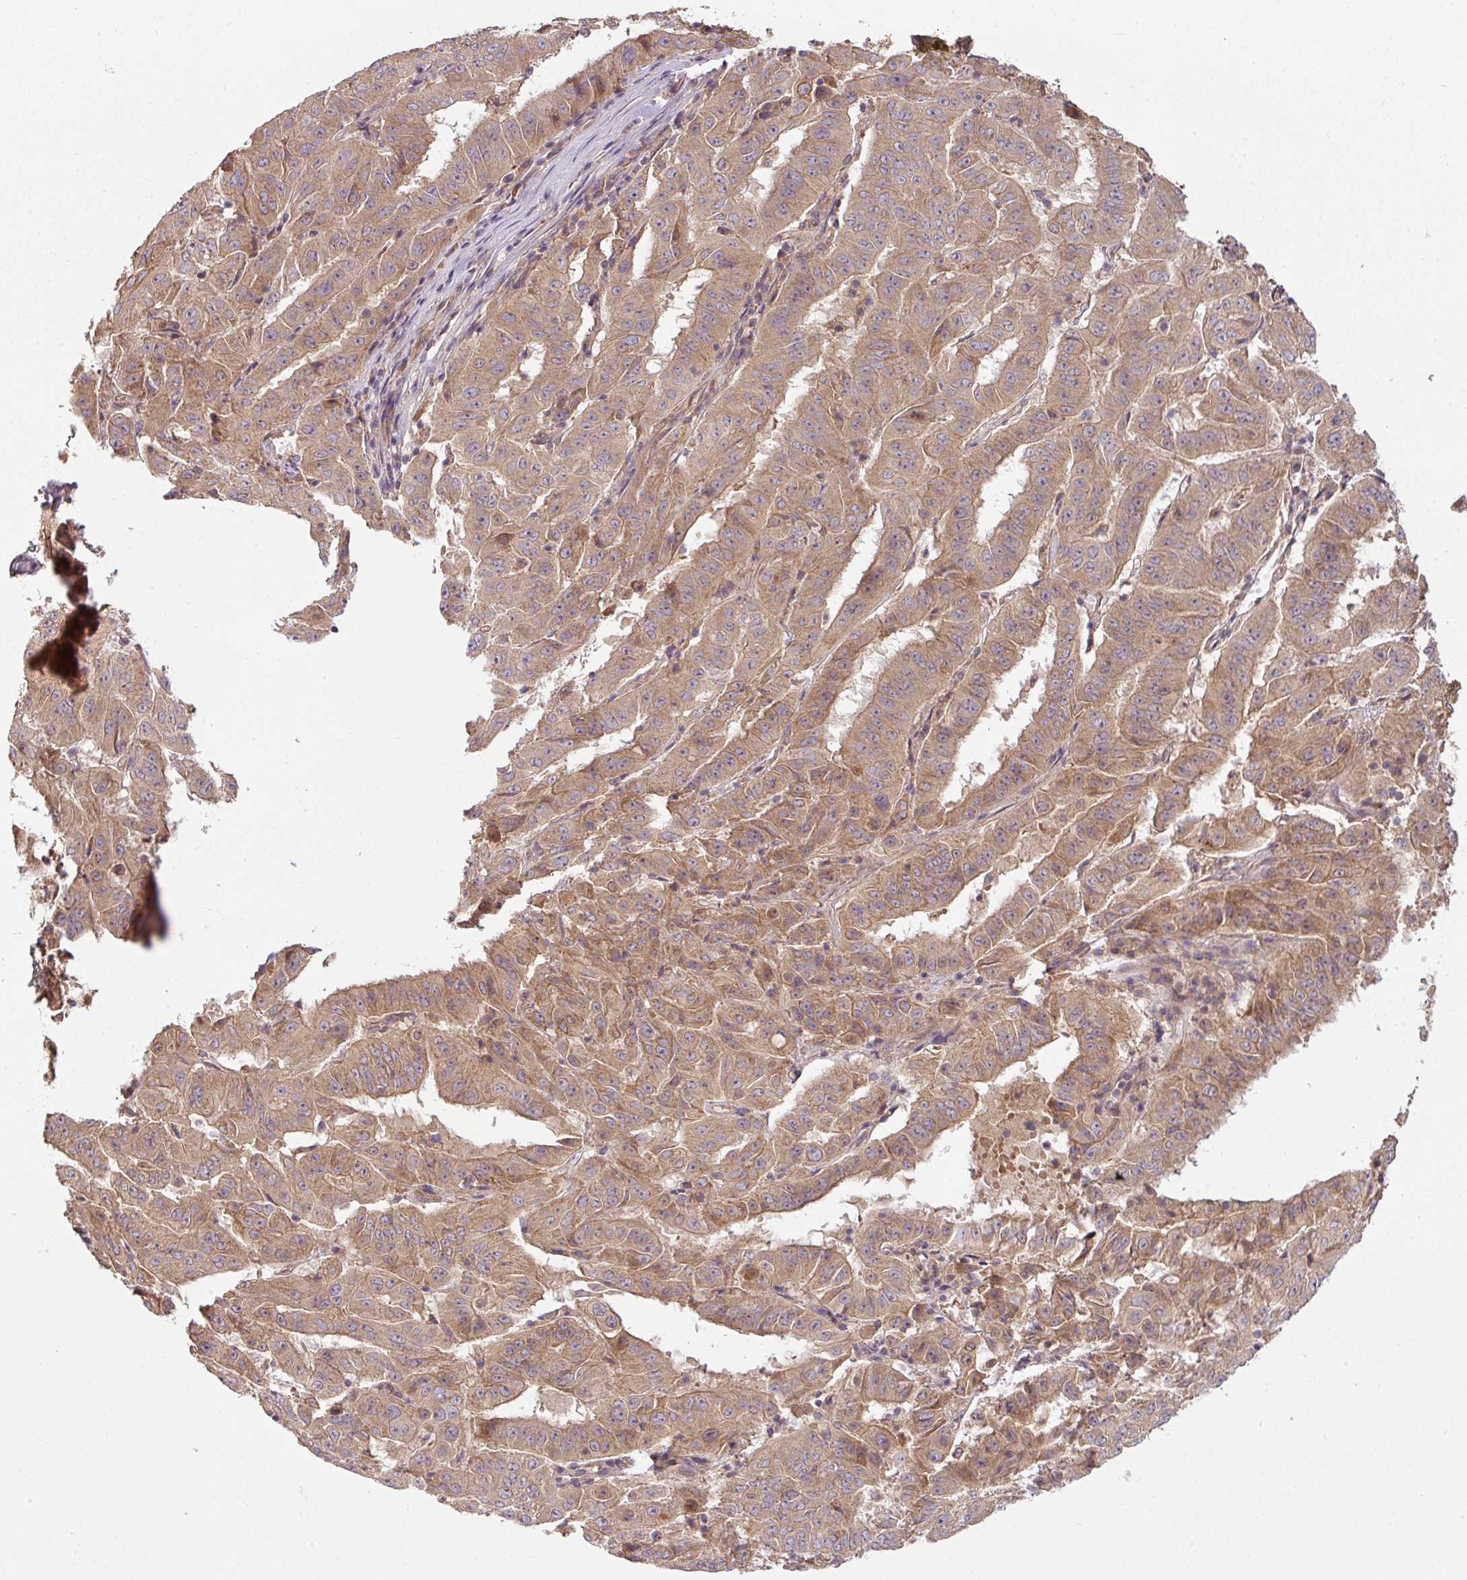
{"staining": {"intensity": "moderate", "quantity": ">75%", "location": "cytoplasmic/membranous"}, "tissue": "pancreatic cancer", "cell_type": "Tumor cells", "image_type": "cancer", "snomed": [{"axis": "morphology", "description": "Adenocarcinoma, NOS"}, {"axis": "topography", "description": "Pancreas"}], "caption": "Protein staining by immunohistochemistry reveals moderate cytoplasmic/membranous staining in about >75% of tumor cells in pancreatic cancer (adenocarcinoma).", "gene": "RNF31", "patient": {"sex": "male", "age": 63}}